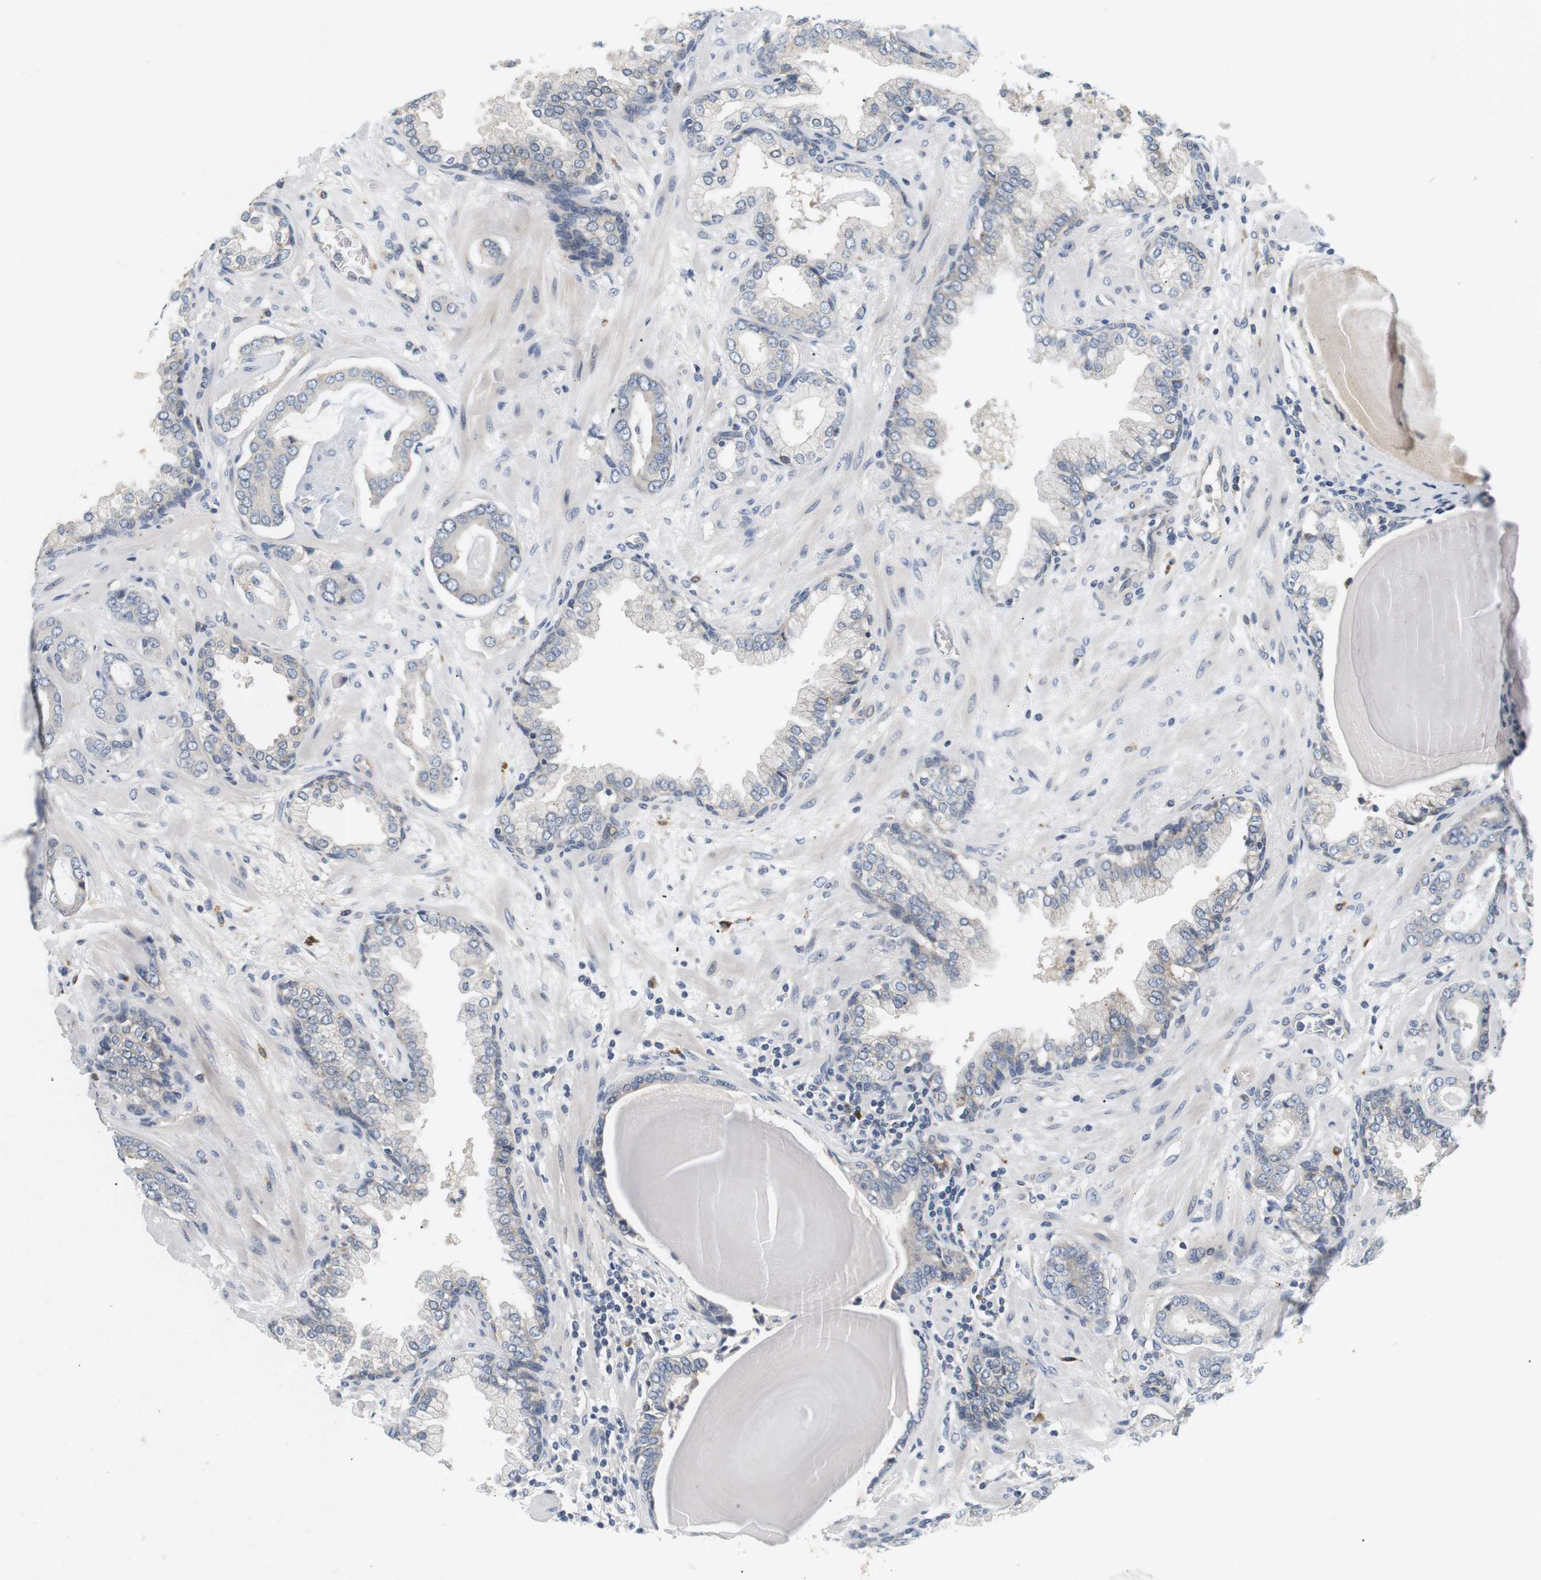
{"staining": {"intensity": "negative", "quantity": "none", "location": "none"}, "tissue": "prostate cancer", "cell_type": "Tumor cells", "image_type": "cancer", "snomed": [{"axis": "morphology", "description": "Adenocarcinoma, Low grade"}, {"axis": "topography", "description": "Prostate"}], "caption": "This is an immunohistochemistry image of prostate low-grade adenocarcinoma. There is no staining in tumor cells.", "gene": "EVA1C", "patient": {"sex": "male", "age": 53}}